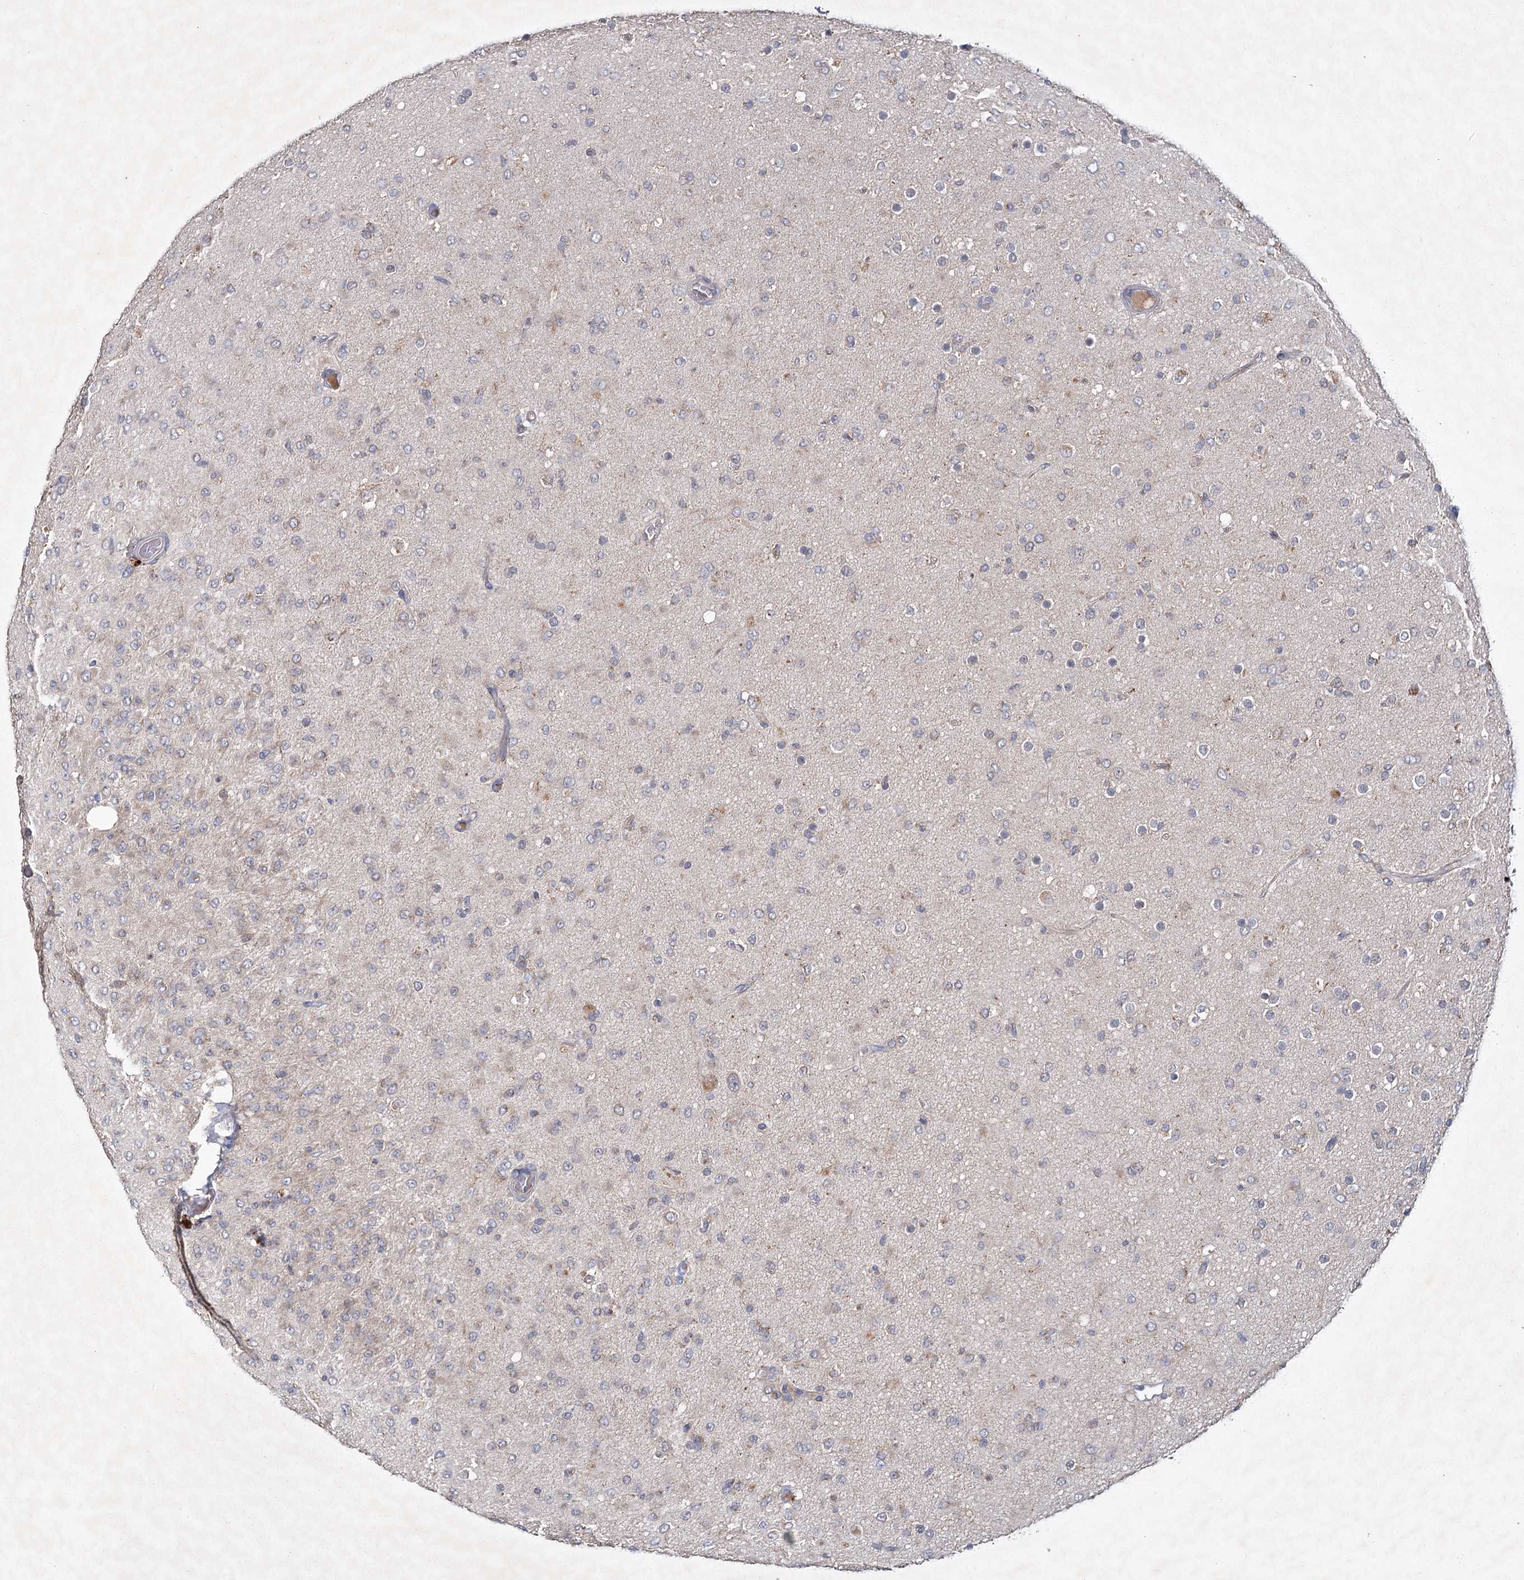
{"staining": {"intensity": "negative", "quantity": "none", "location": "none"}, "tissue": "glioma", "cell_type": "Tumor cells", "image_type": "cancer", "snomed": [{"axis": "morphology", "description": "Glioma, malignant, Low grade"}, {"axis": "topography", "description": "Brain"}], "caption": "Protein analysis of low-grade glioma (malignant) displays no significant staining in tumor cells.", "gene": "MRPL44", "patient": {"sex": "male", "age": 65}}